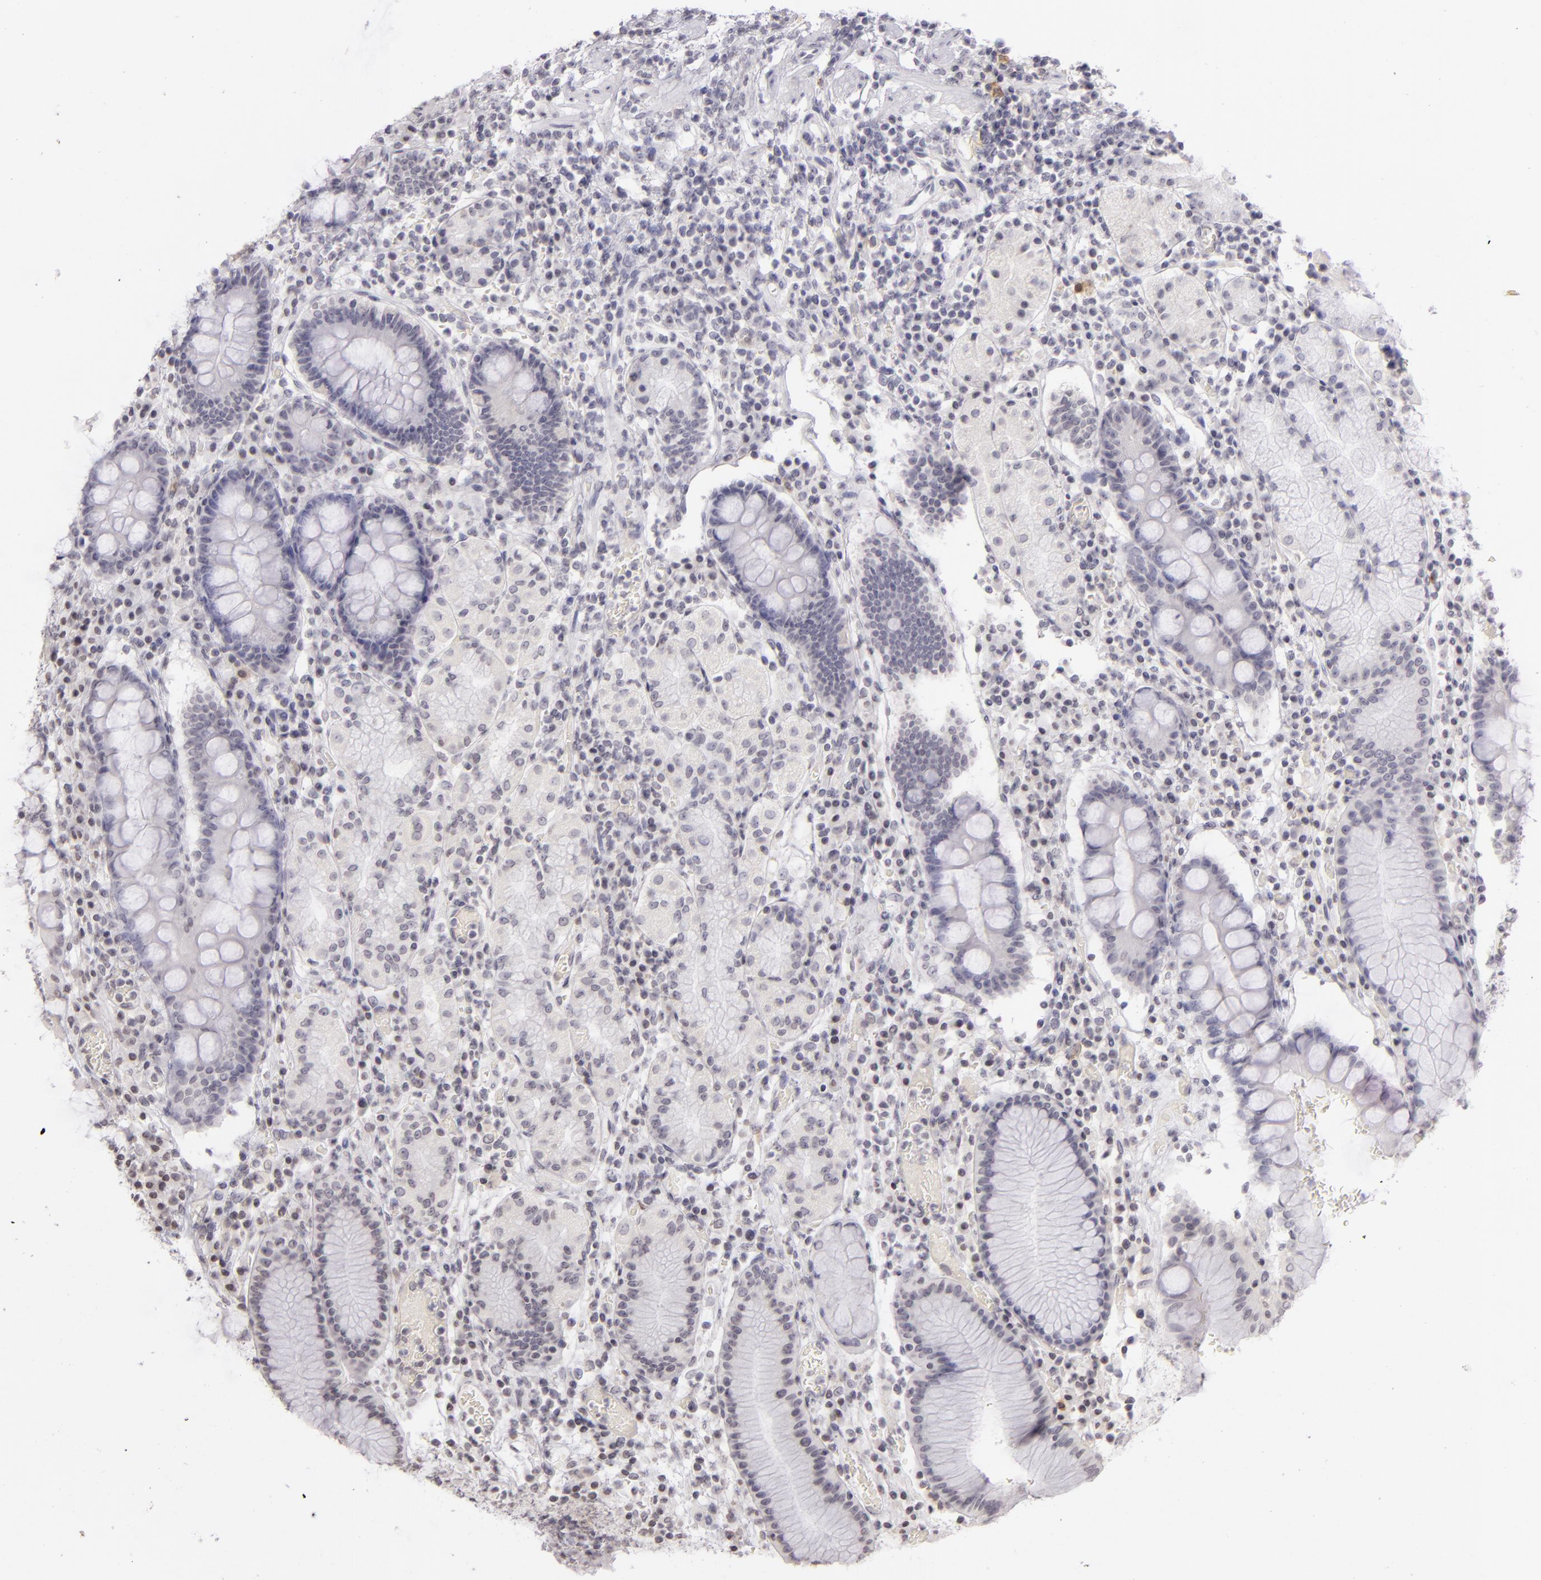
{"staining": {"intensity": "negative", "quantity": "none", "location": "none"}, "tissue": "stomach", "cell_type": "Glandular cells", "image_type": "normal", "snomed": [{"axis": "morphology", "description": "Normal tissue, NOS"}, {"axis": "topography", "description": "Stomach, lower"}], "caption": "Immunohistochemistry of unremarkable human stomach demonstrates no expression in glandular cells. The staining was performed using DAB to visualize the protein expression in brown, while the nuclei were stained in blue with hematoxylin (Magnification: 20x).", "gene": "CD40", "patient": {"sex": "female", "age": 73}}